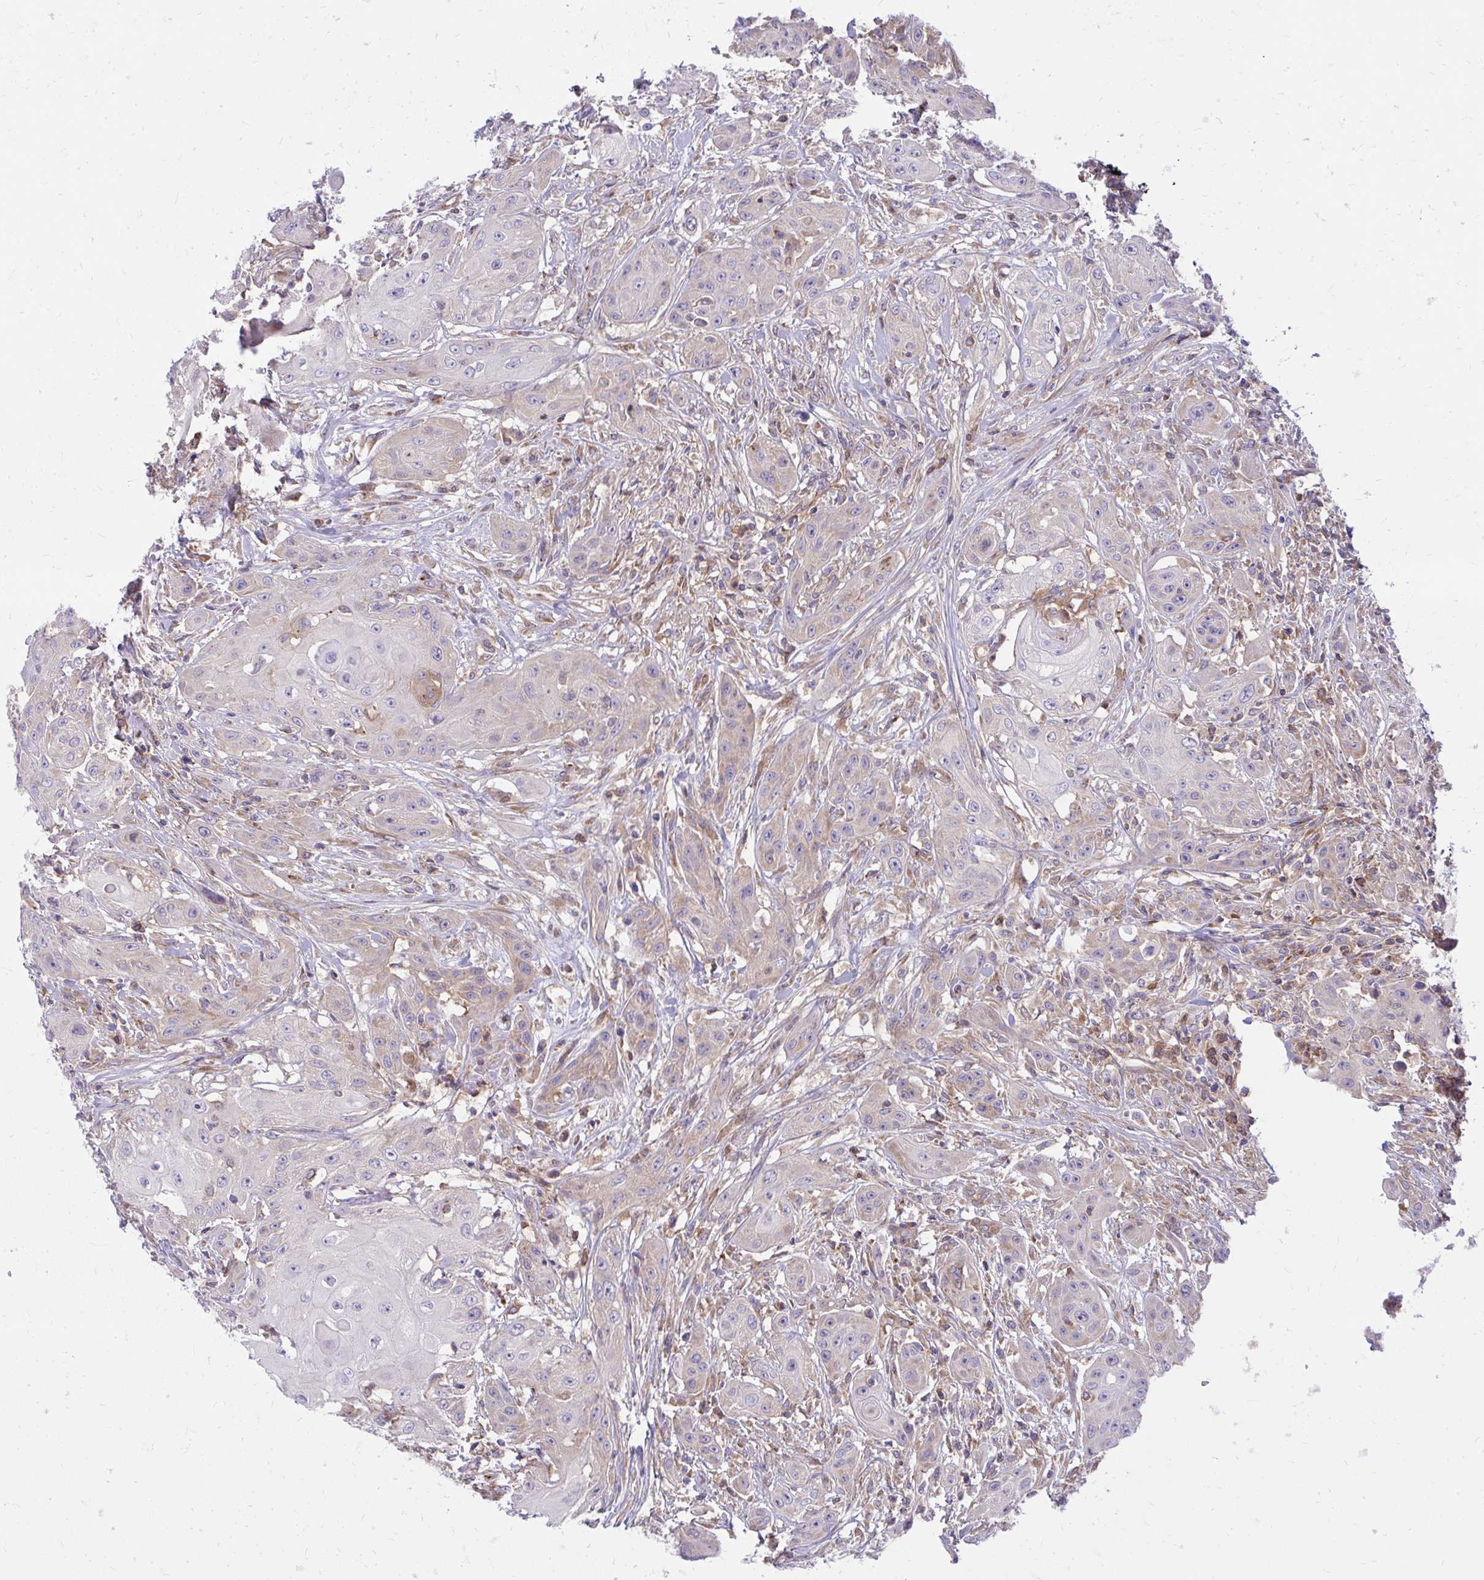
{"staining": {"intensity": "weak", "quantity": "25%-75%", "location": "cytoplasmic/membranous"}, "tissue": "head and neck cancer", "cell_type": "Tumor cells", "image_type": "cancer", "snomed": [{"axis": "morphology", "description": "Squamous cell carcinoma, NOS"}, {"axis": "topography", "description": "Oral tissue"}, {"axis": "topography", "description": "Head-Neck"}, {"axis": "topography", "description": "Neck, NOS"}], "caption": "An image of head and neck squamous cell carcinoma stained for a protein reveals weak cytoplasmic/membranous brown staining in tumor cells.", "gene": "ASAP1", "patient": {"sex": "female", "age": 55}}